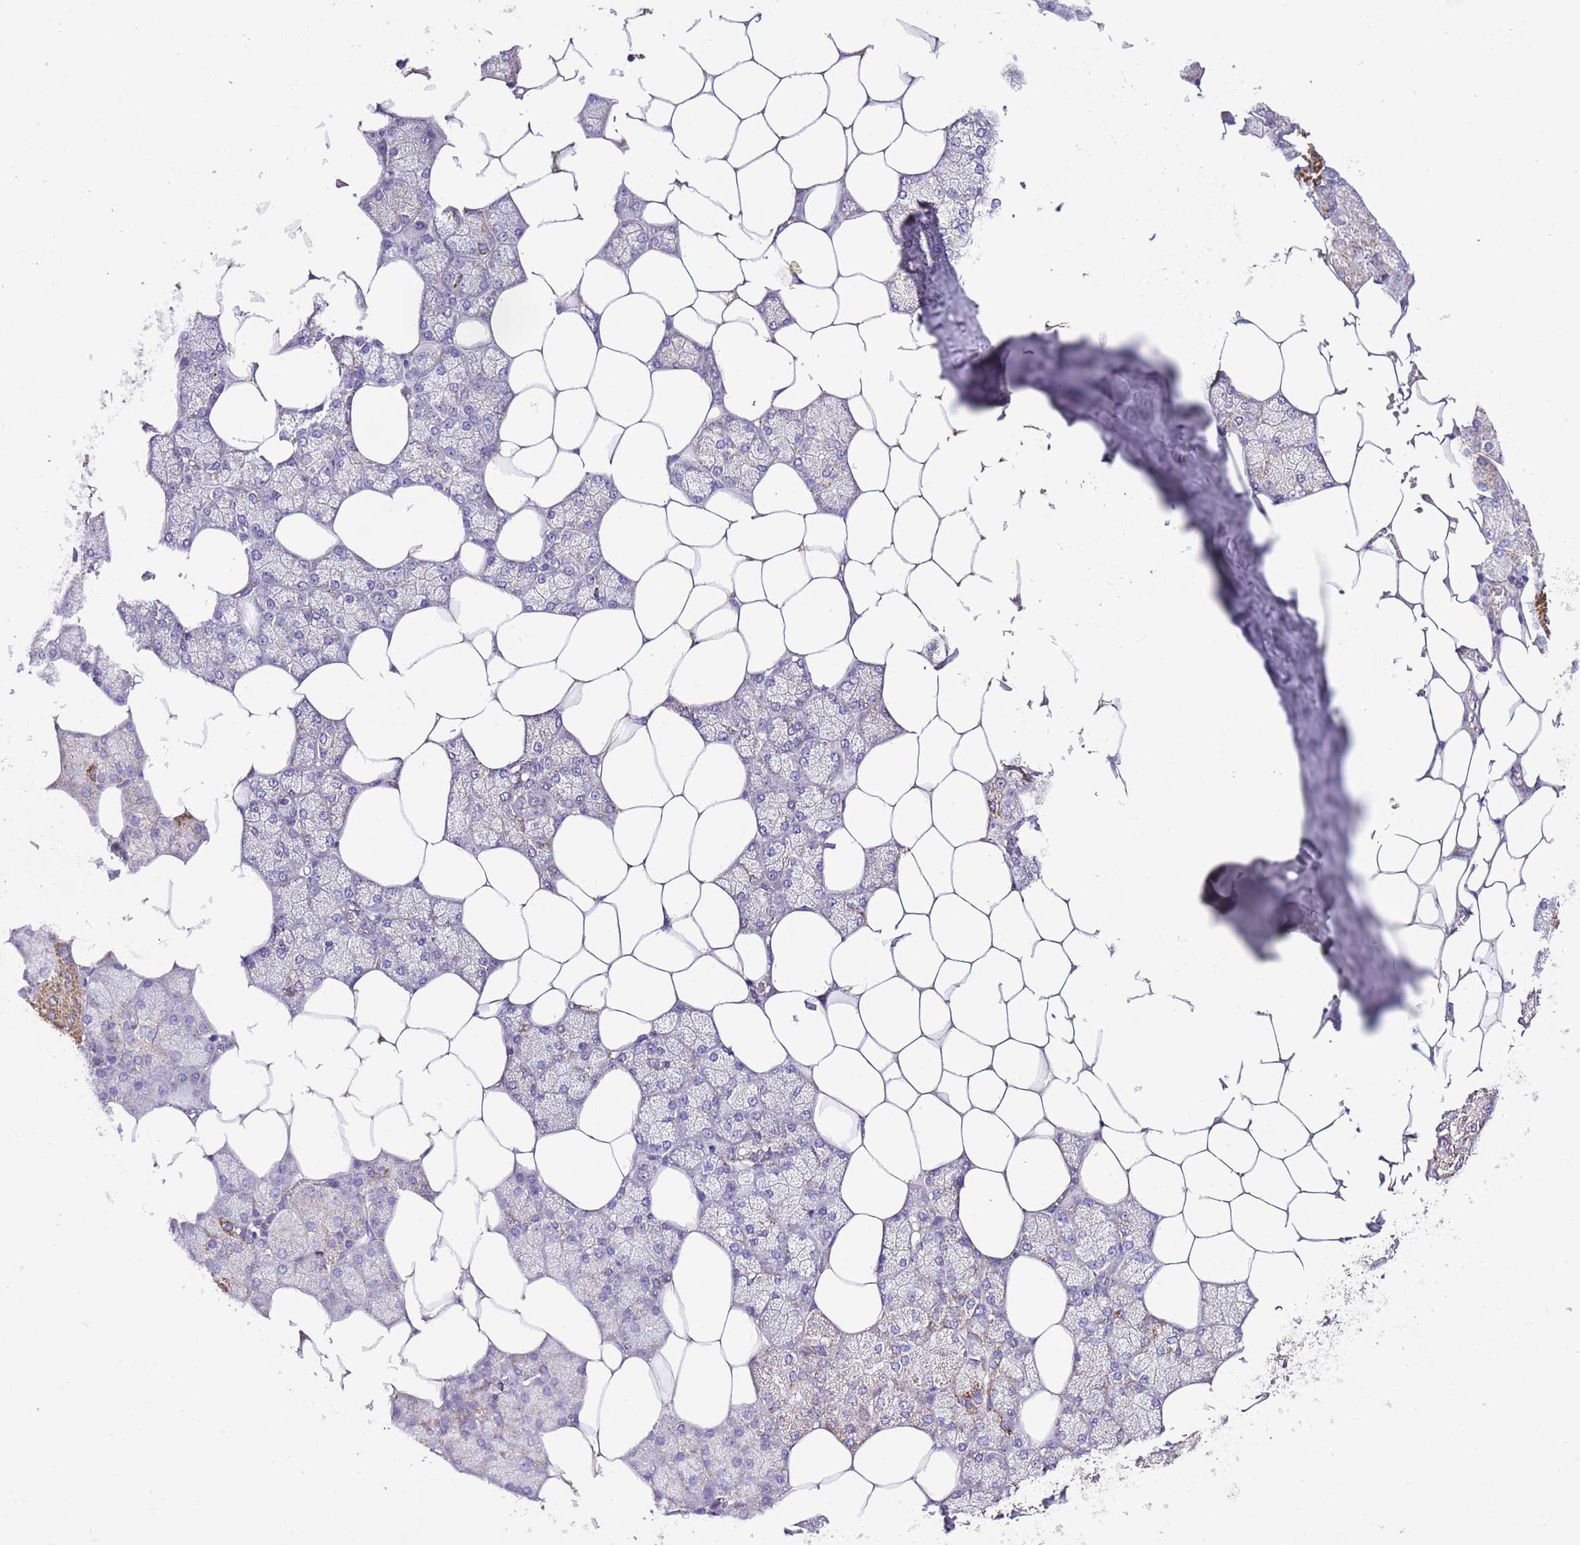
{"staining": {"intensity": "moderate", "quantity": "25%-75%", "location": "cytoplasmic/membranous"}, "tissue": "salivary gland", "cell_type": "Glandular cells", "image_type": "normal", "snomed": [{"axis": "morphology", "description": "Normal tissue, NOS"}, {"axis": "topography", "description": "Salivary gland"}], "caption": "Glandular cells reveal moderate cytoplasmic/membranous staining in approximately 25%-75% of cells in unremarkable salivary gland.", "gene": "TEKTIP1", "patient": {"sex": "male", "age": 62}}